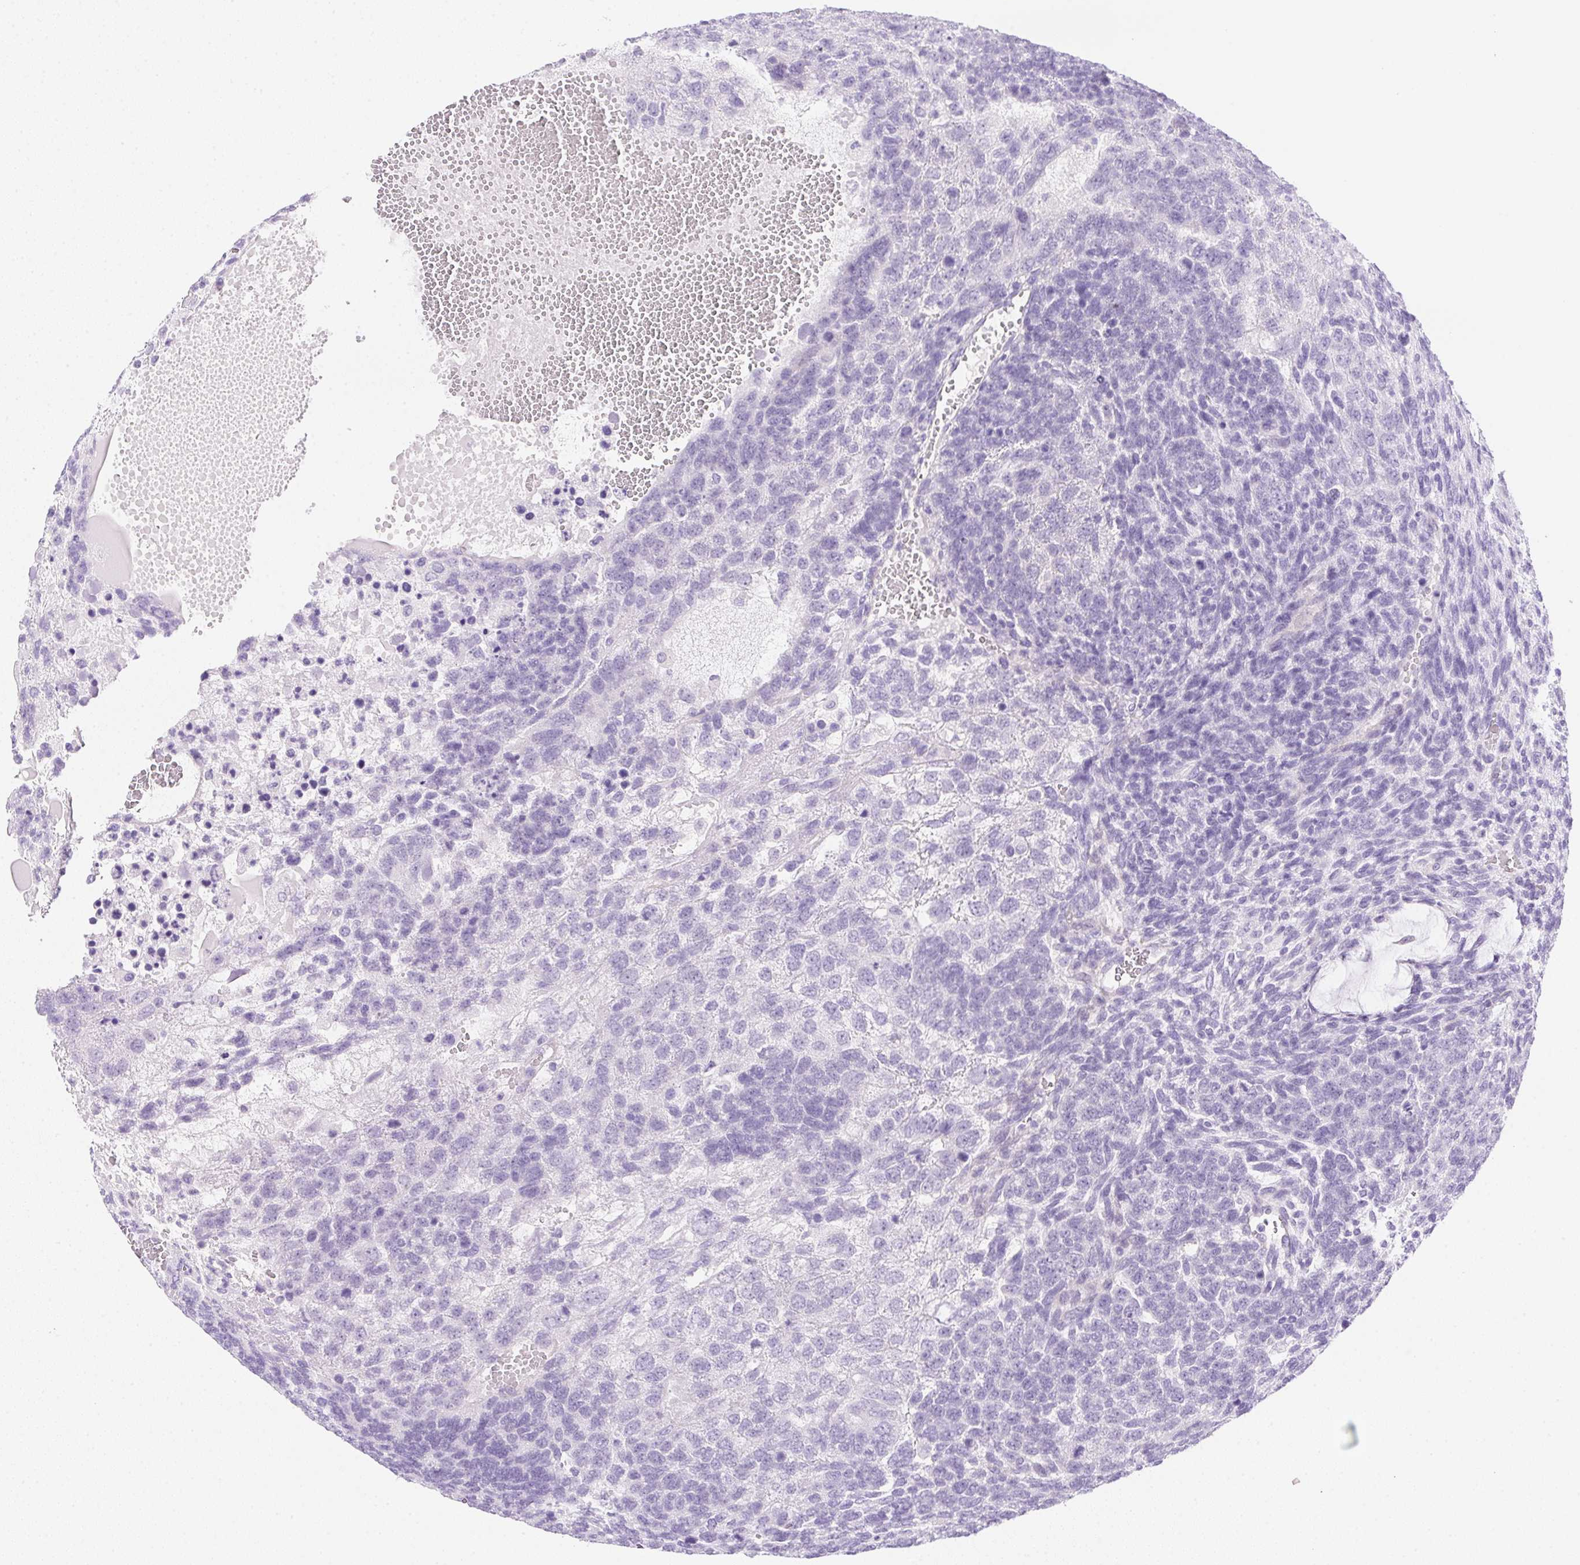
{"staining": {"intensity": "negative", "quantity": "none", "location": "none"}, "tissue": "testis cancer", "cell_type": "Tumor cells", "image_type": "cancer", "snomed": [{"axis": "morphology", "description": "Normal tissue, NOS"}, {"axis": "morphology", "description": "Carcinoma, Embryonal, NOS"}, {"axis": "topography", "description": "Testis"}, {"axis": "topography", "description": "Epididymis"}], "caption": "This is a histopathology image of immunohistochemistry staining of testis embryonal carcinoma, which shows no staining in tumor cells. The staining is performed using DAB brown chromogen with nuclei counter-stained in using hematoxylin.", "gene": "SPACA5B", "patient": {"sex": "male", "age": 23}}